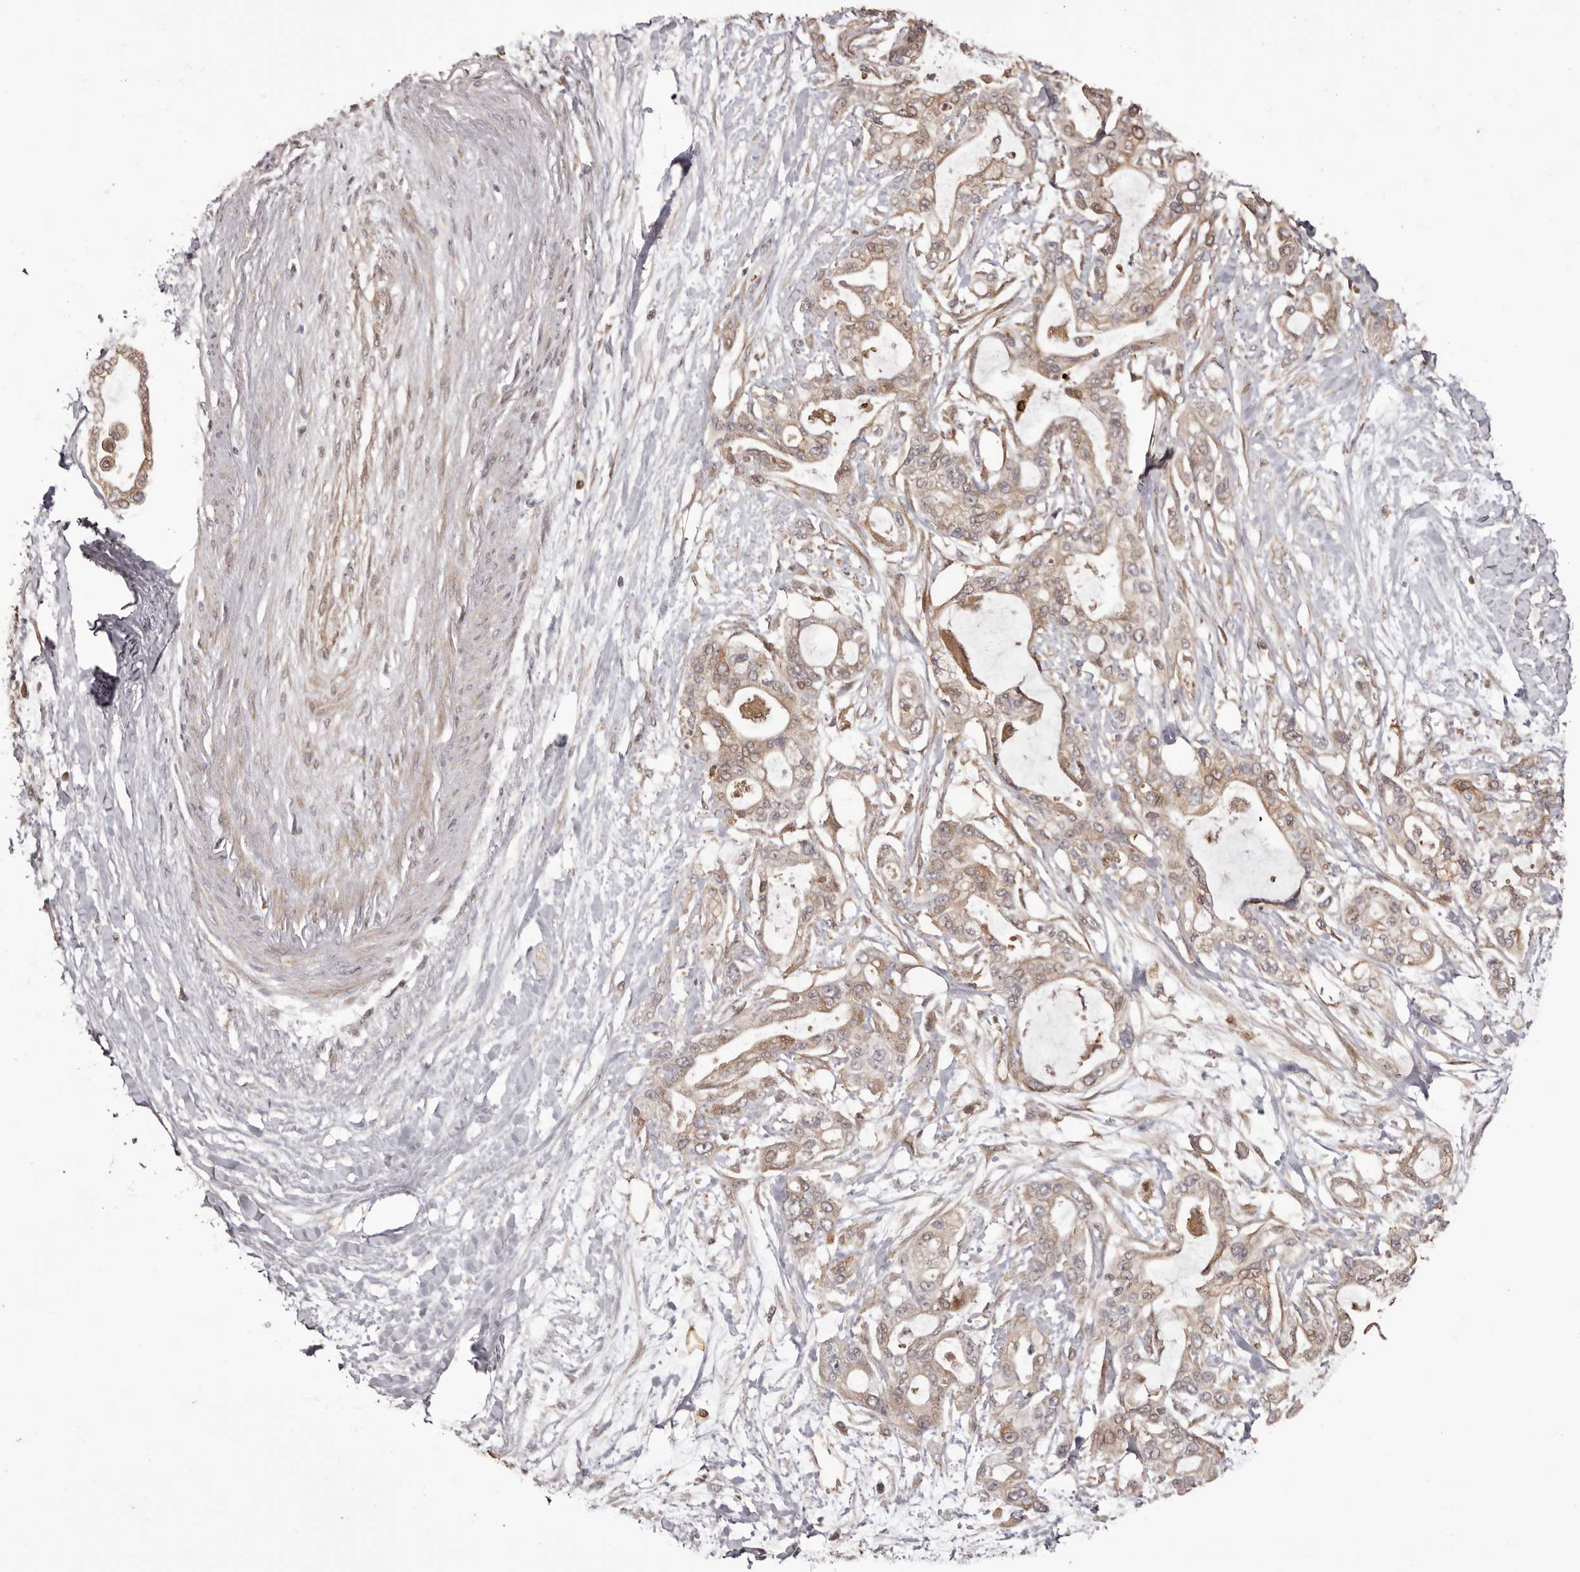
{"staining": {"intensity": "moderate", "quantity": ">75%", "location": "cytoplasmic/membranous"}, "tissue": "pancreatic cancer", "cell_type": "Tumor cells", "image_type": "cancer", "snomed": [{"axis": "morphology", "description": "Adenocarcinoma, NOS"}, {"axis": "topography", "description": "Pancreas"}], "caption": "A medium amount of moderate cytoplasmic/membranous expression is appreciated in about >75% of tumor cells in pancreatic cancer (adenocarcinoma) tissue.", "gene": "ZCCHC7", "patient": {"sex": "male", "age": 68}}